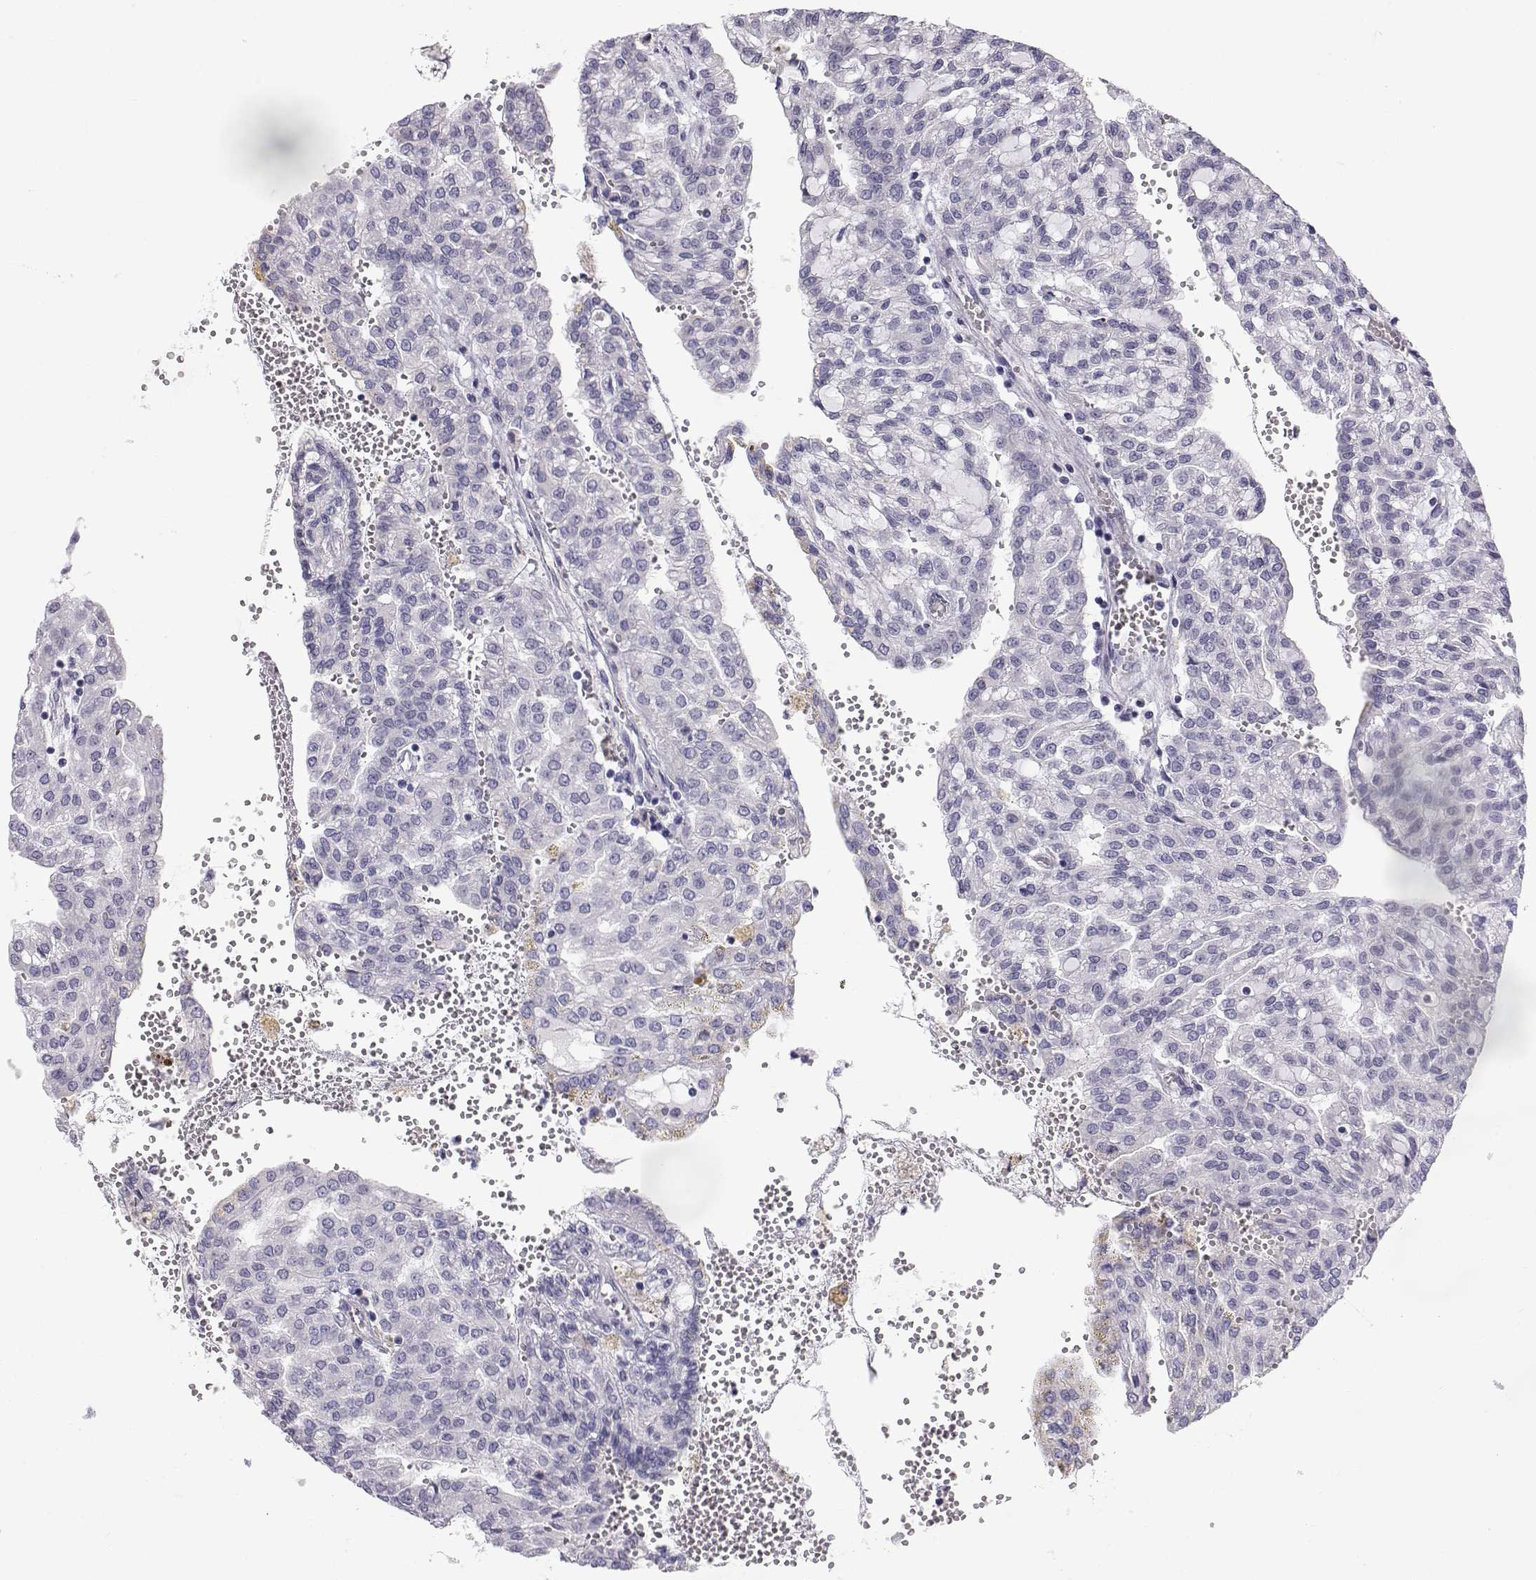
{"staining": {"intensity": "negative", "quantity": "none", "location": "none"}, "tissue": "renal cancer", "cell_type": "Tumor cells", "image_type": "cancer", "snomed": [{"axis": "morphology", "description": "Adenocarcinoma, NOS"}, {"axis": "topography", "description": "Kidney"}], "caption": "A photomicrograph of human renal cancer is negative for staining in tumor cells.", "gene": "RNASE12", "patient": {"sex": "male", "age": 63}}